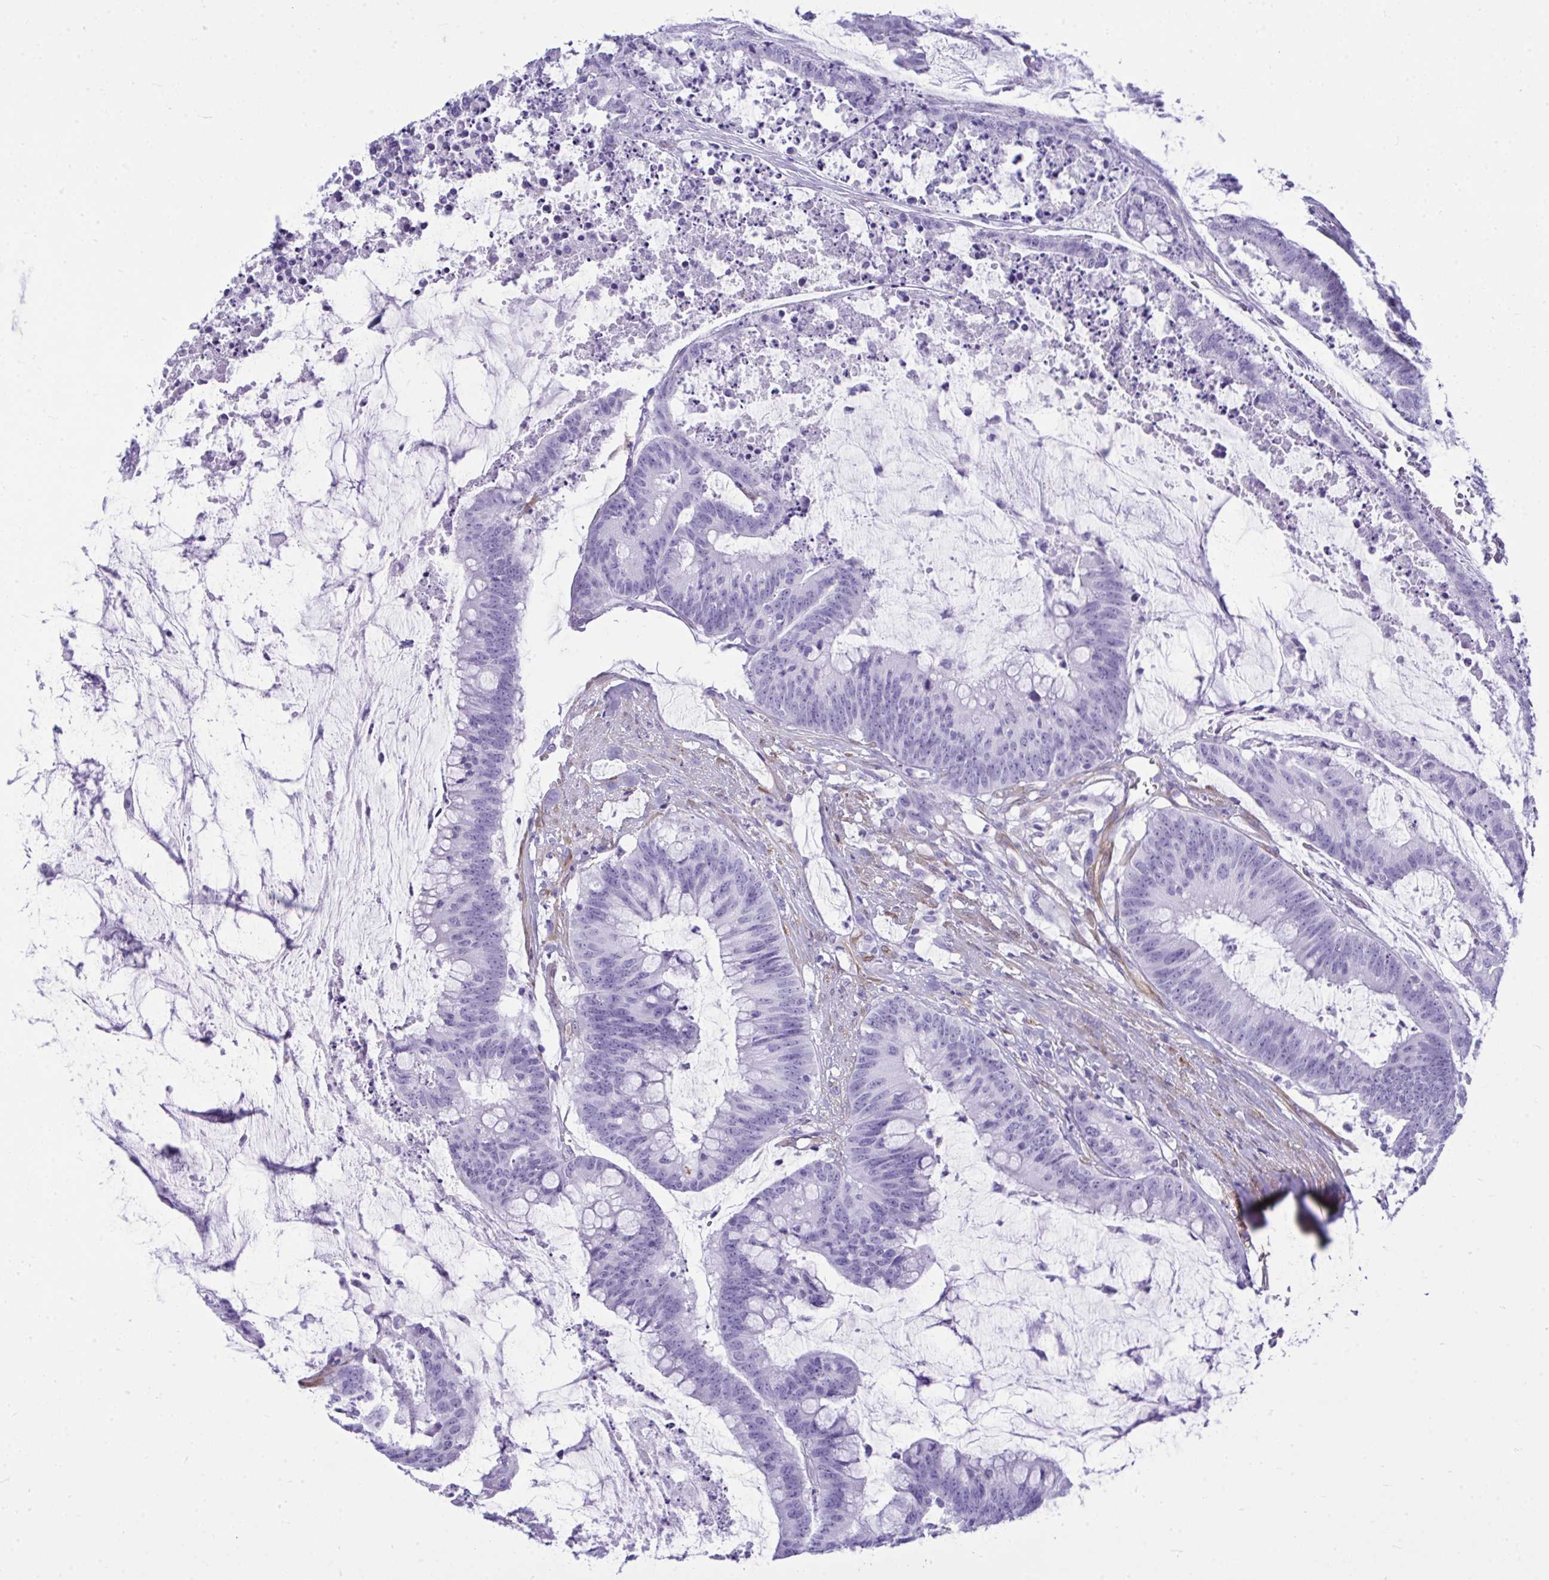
{"staining": {"intensity": "negative", "quantity": "none", "location": "none"}, "tissue": "colorectal cancer", "cell_type": "Tumor cells", "image_type": "cancer", "snomed": [{"axis": "morphology", "description": "Adenocarcinoma, NOS"}, {"axis": "topography", "description": "Colon"}], "caption": "Photomicrograph shows no protein staining in tumor cells of colorectal cancer (adenocarcinoma) tissue.", "gene": "LIMS2", "patient": {"sex": "male", "age": 62}}